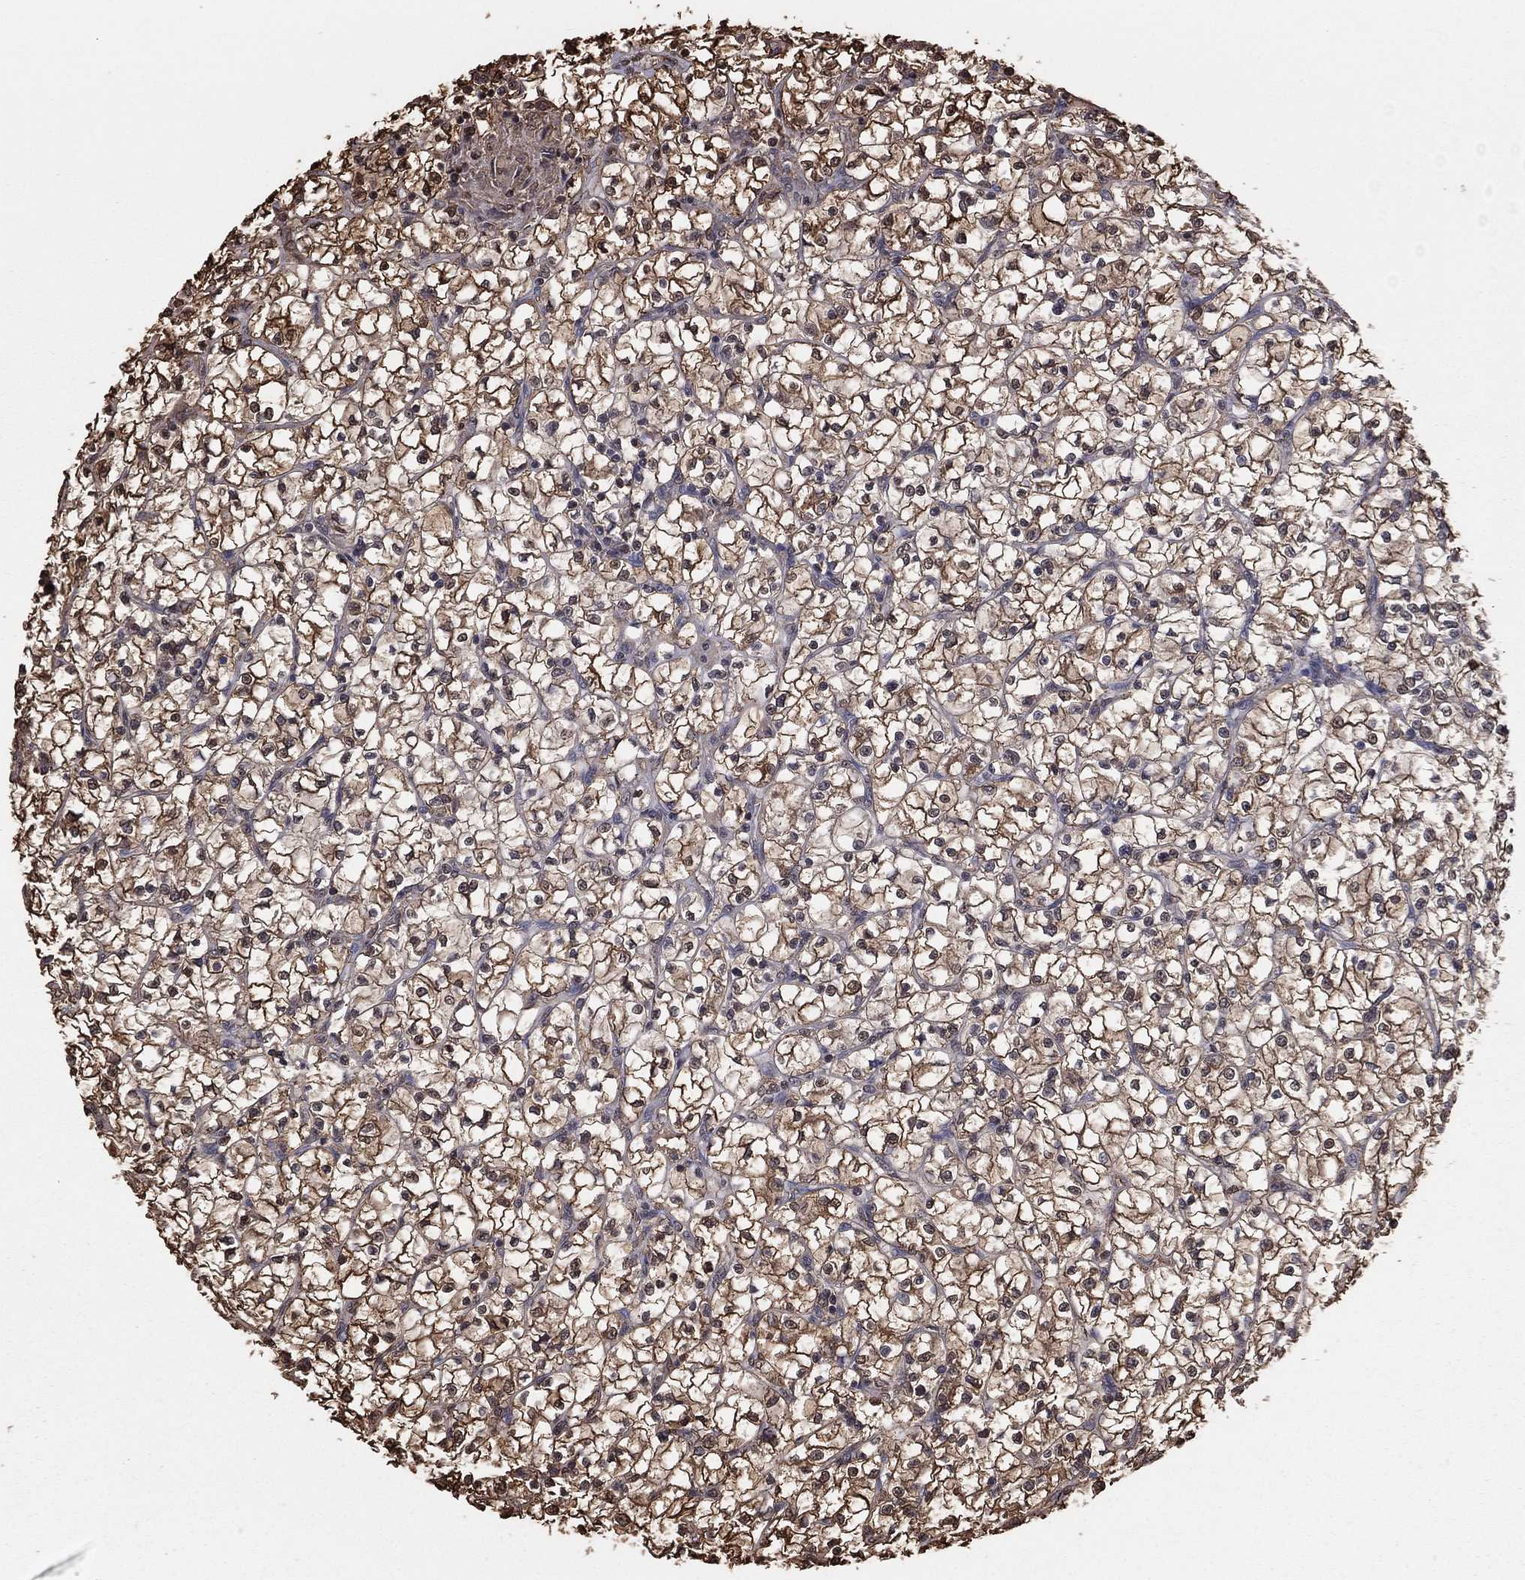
{"staining": {"intensity": "strong", "quantity": "25%-75%", "location": "cytoplasmic/membranous"}, "tissue": "renal cancer", "cell_type": "Tumor cells", "image_type": "cancer", "snomed": [{"axis": "morphology", "description": "Adenocarcinoma, NOS"}, {"axis": "topography", "description": "Kidney"}], "caption": "Renal cancer stained with a brown dye reveals strong cytoplasmic/membranous positive expression in about 25%-75% of tumor cells.", "gene": "GAPDH", "patient": {"sex": "female", "age": 64}}